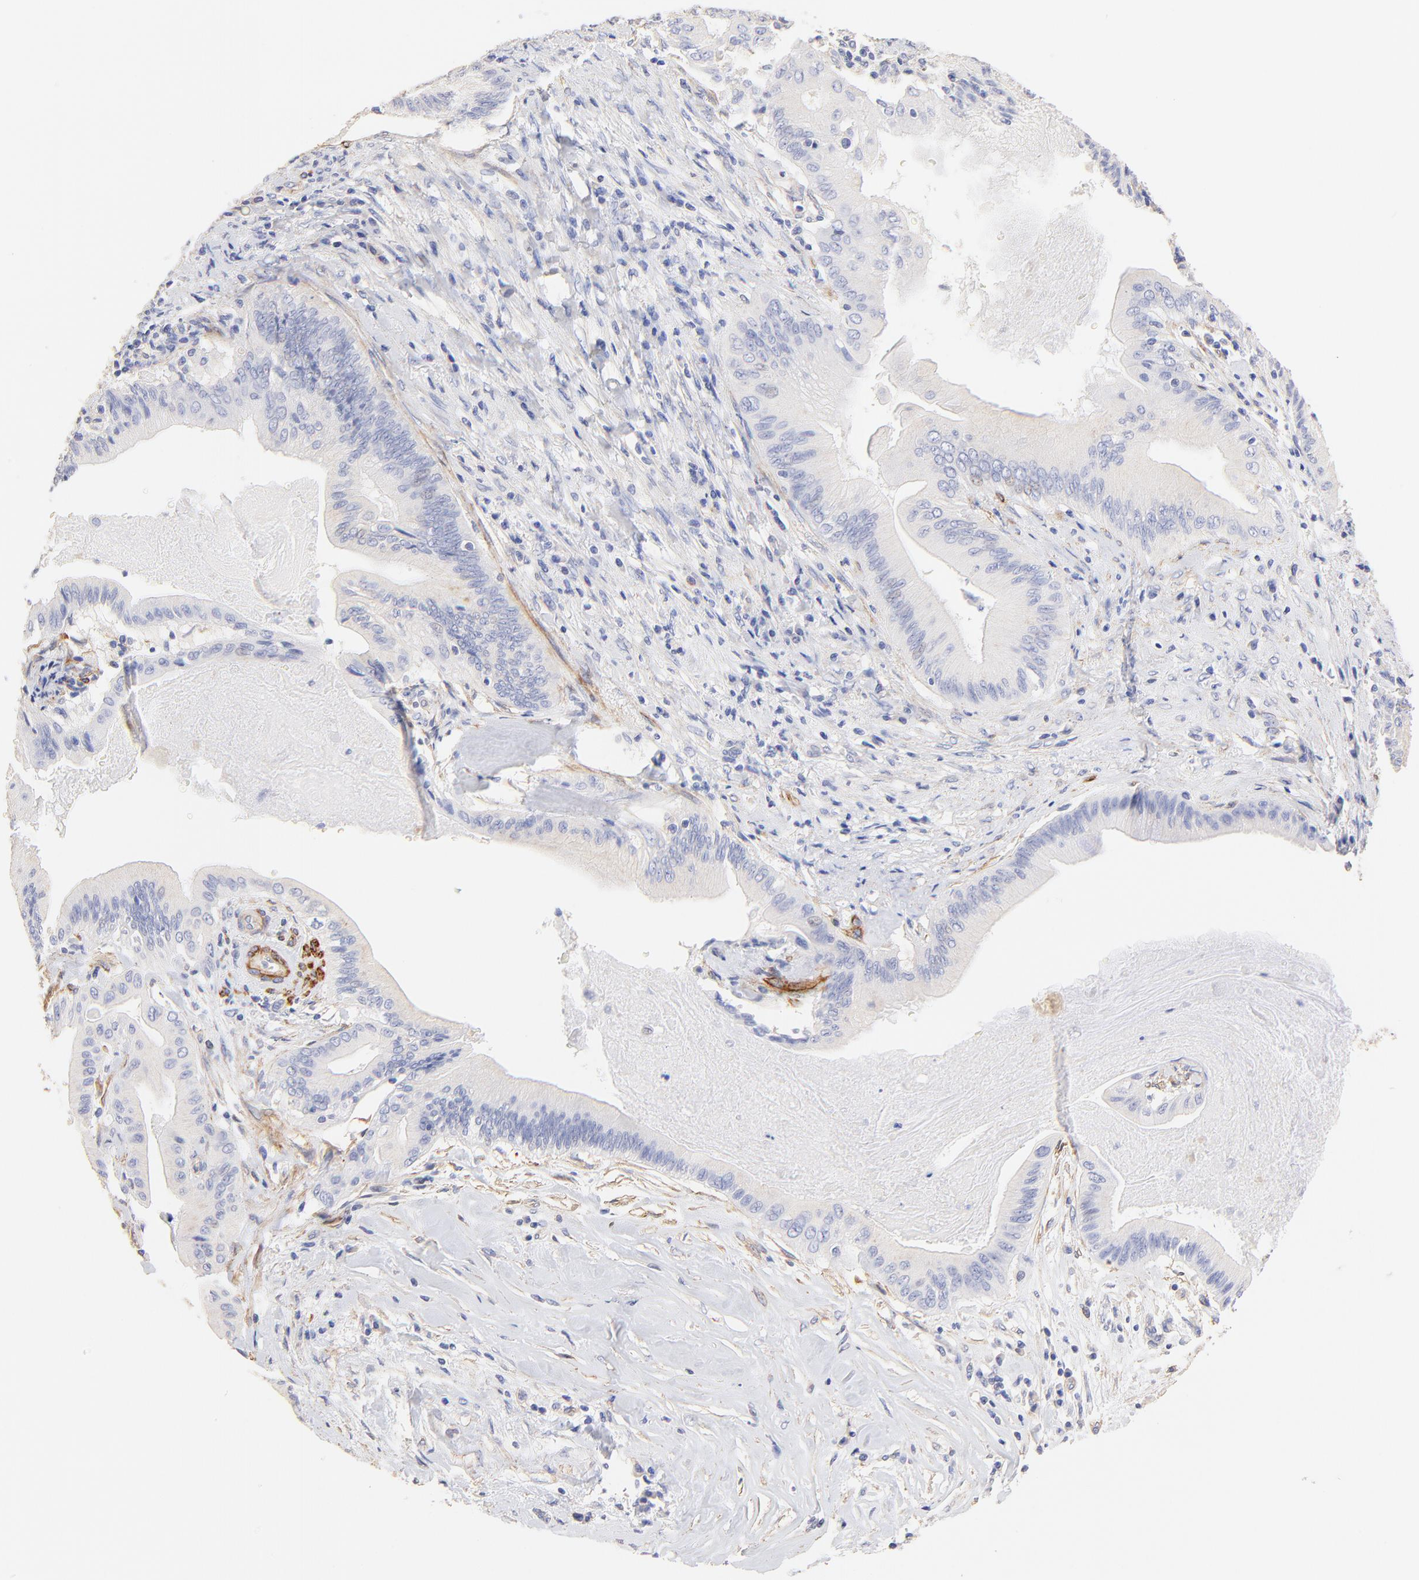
{"staining": {"intensity": "negative", "quantity": "none", "location": "none"}, "tissue": "liver cancer", "cell_type": "Tumor cells", "image_type": "cancer", "snomed": [{"axis": "morphology", "description": "Cholangiocarcinoma"}, {"axis": "topography", "description": "Liver"}], "caption": "High magnification brightfield microscopy of liver cholangiocarcinoma stained with DAB (brown) and counterstained with hematoxylin (blue): tumor cells show no significant expression. (Brightfield microscopy of DAB (3,3'-diaminobenzidine) IHC at high magnification).", "gene": "ACTRT1", "patient": {"sex": "male", "age": 58}}